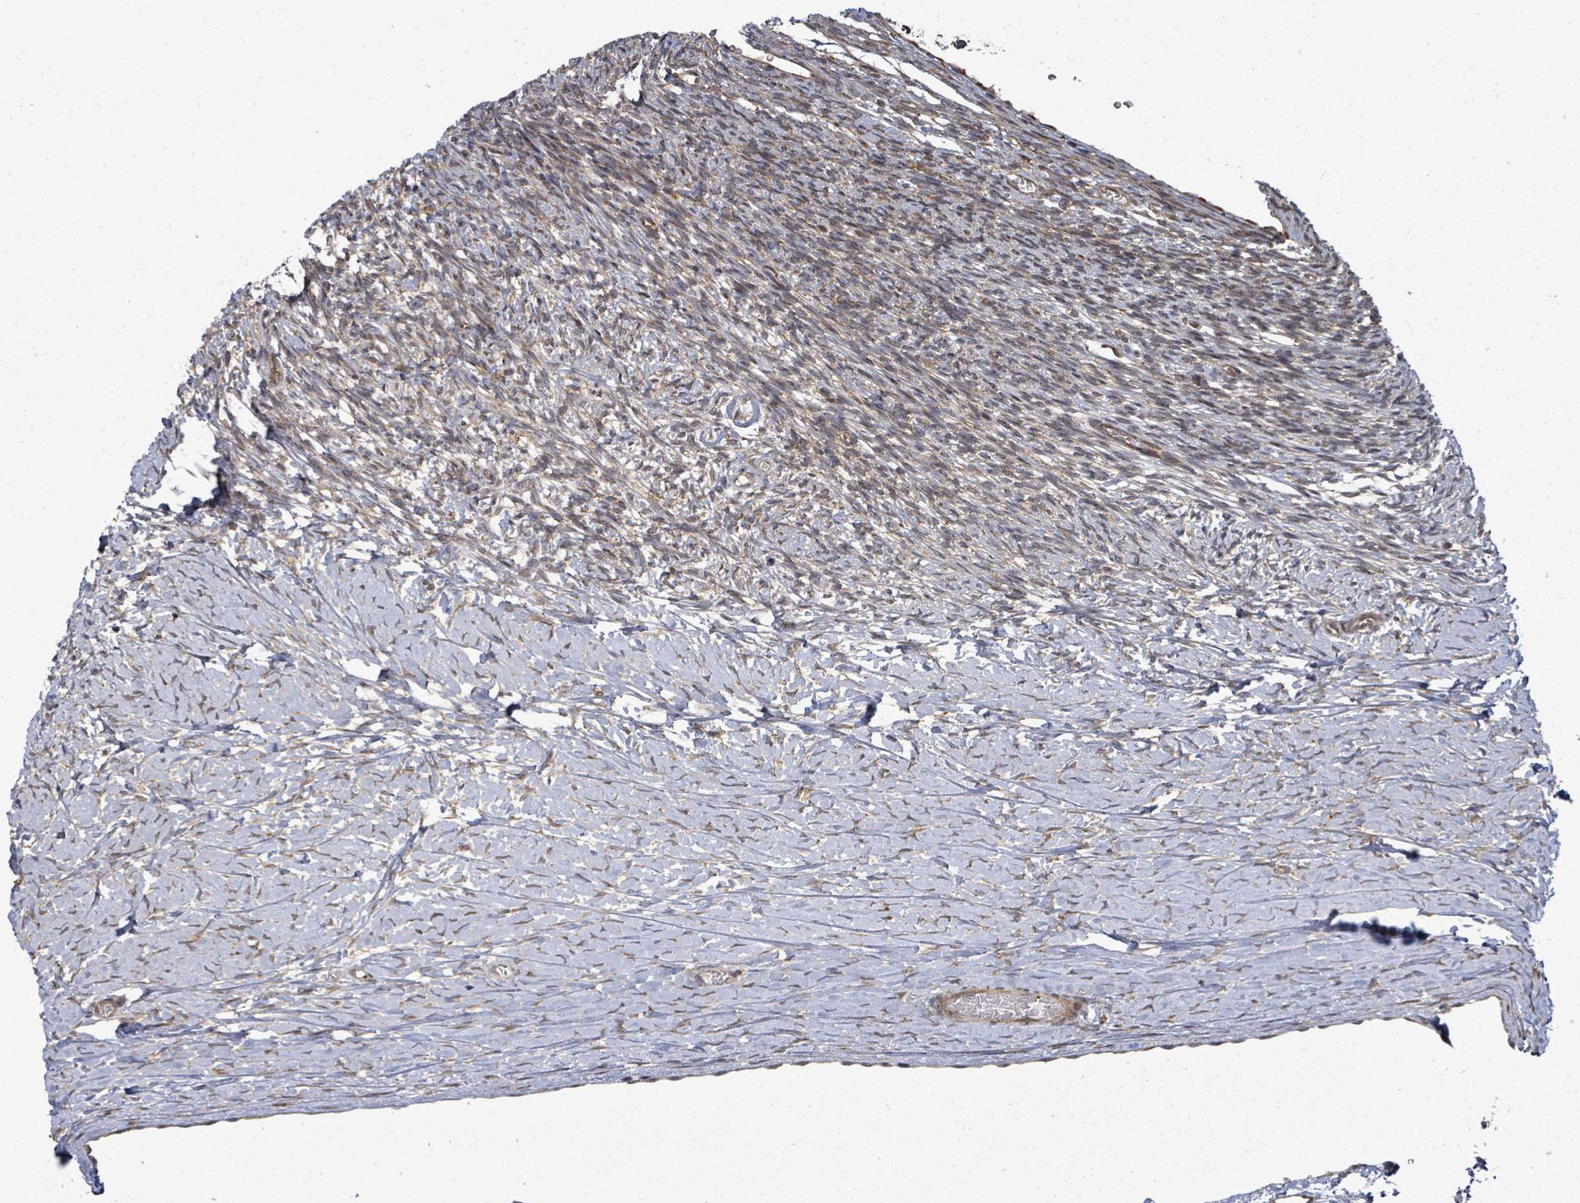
{"staining": {"intensity": "moderate", "quantity": ">75%", "location": "cytoplasmic/membranous"}, "tissue": "ovary", "cell_type": "Ovarian stroma cells", "image_type": "normal", "snomed": [{"axis": "morphology", "description": "Normal tissue, NOS"}, {"axis": "topography", "description": "Ovary"}], "caption": "This is a photomicrograph of immunohistochemistry (IHC) staining of unremarkable ovary, which shows moderate staining in the cytoplasmic/membranous of ovarian stroma cells.", "gene": "EIF3CL", "patient": {"sex": "female", "age": 39}}